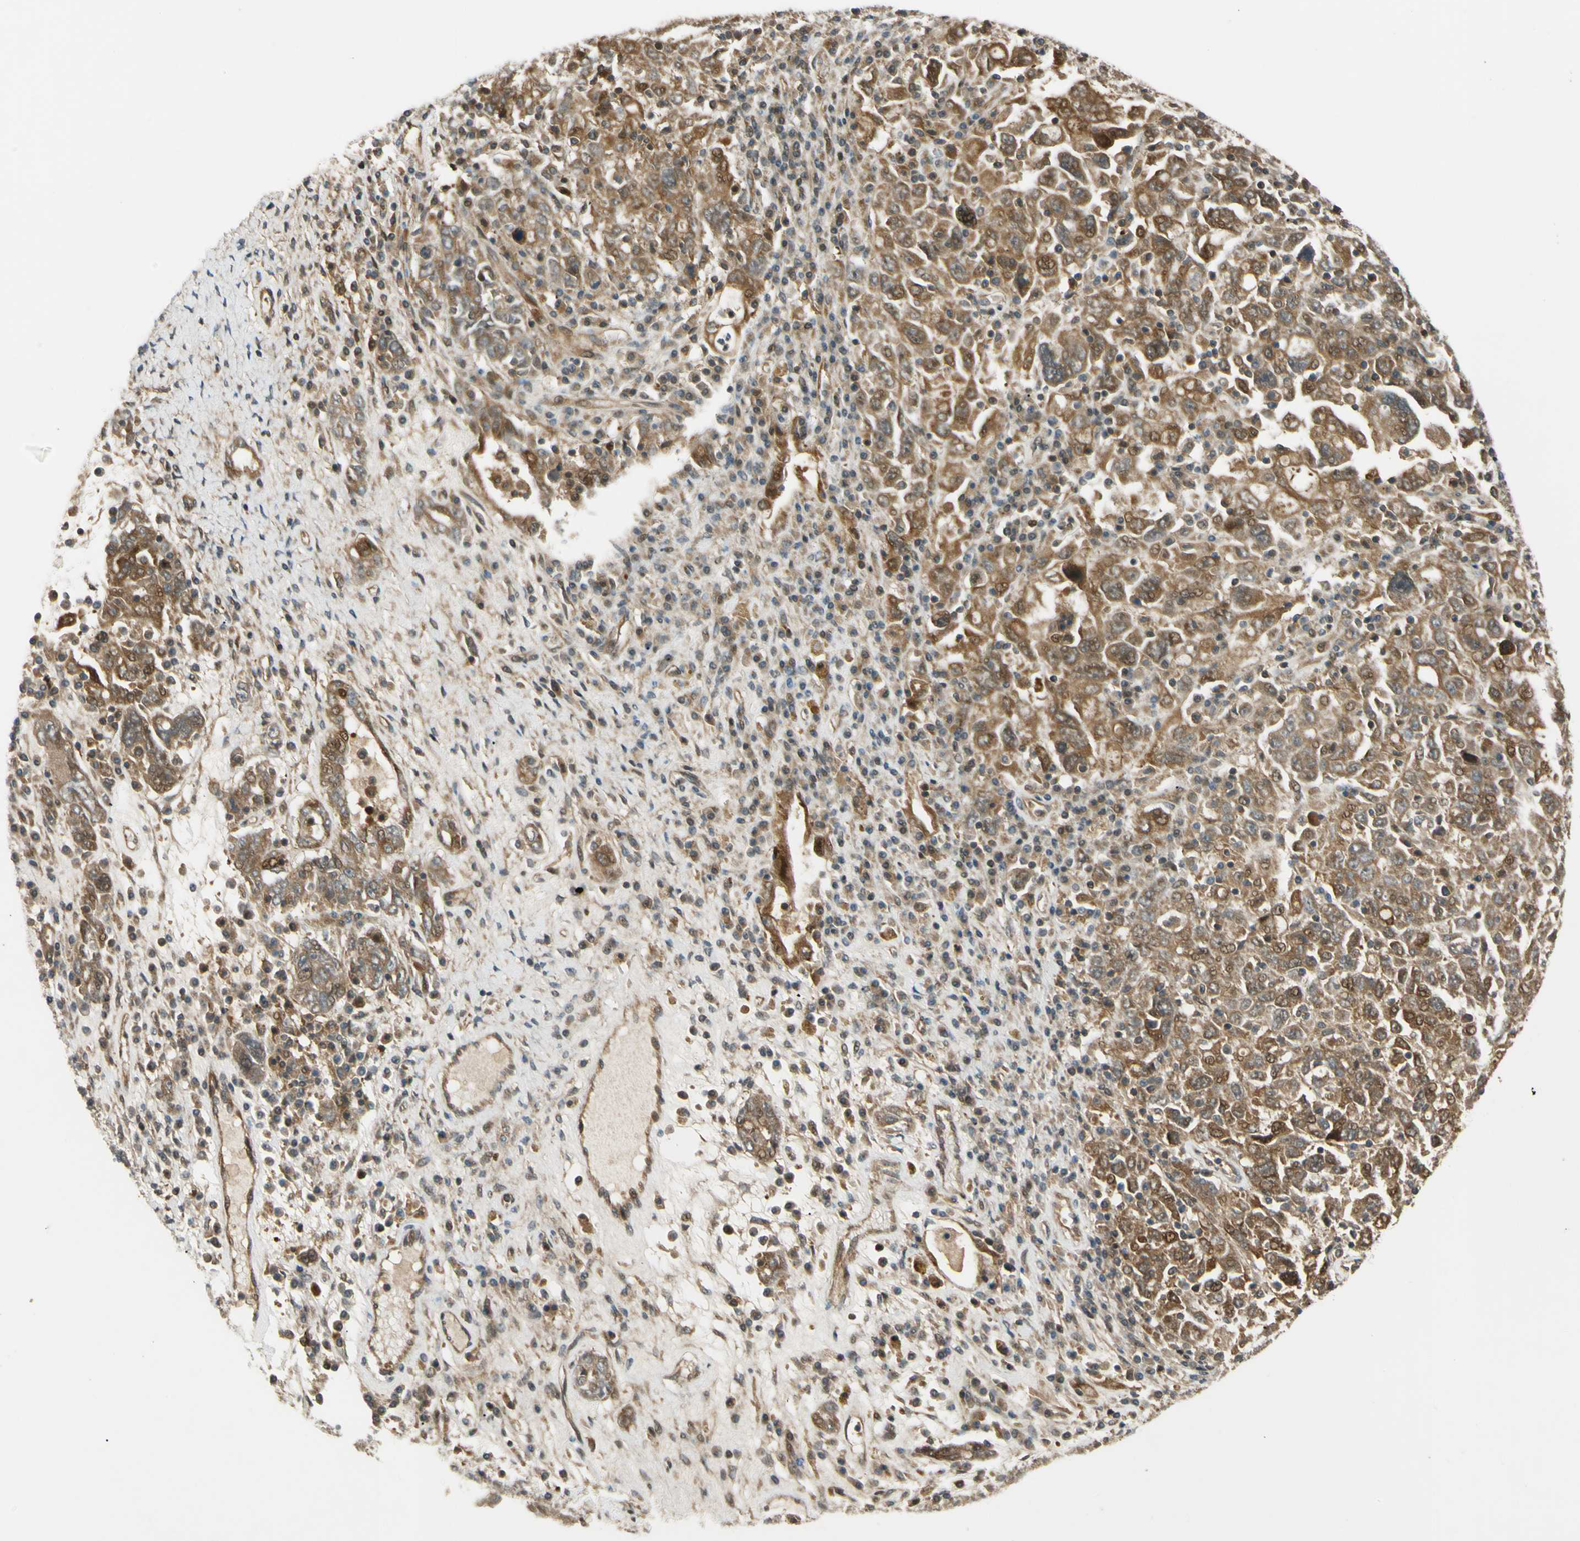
{"staining": {"intensity": "moderate", "quantity": ">75%", "location": "cytoplasmic/membranous"}, "tissue": "ovarian cancer", "cell_type": "Tumor cells", "image_type": "cancer", "snomed": [{"axis": "morphology", "description": "Carcinoma, endometroid"}, {"axis": "topography", "description": "Ovary"}], "caption": "IHC micrograph of ovarian cancer stained for a protein (brown), which displays medium levels of moderate cytoplasmic/membranous expression in approximately >75% of tumor cells.", "gene": "FLII", "patient": {"sex": "female", "age": 62}}